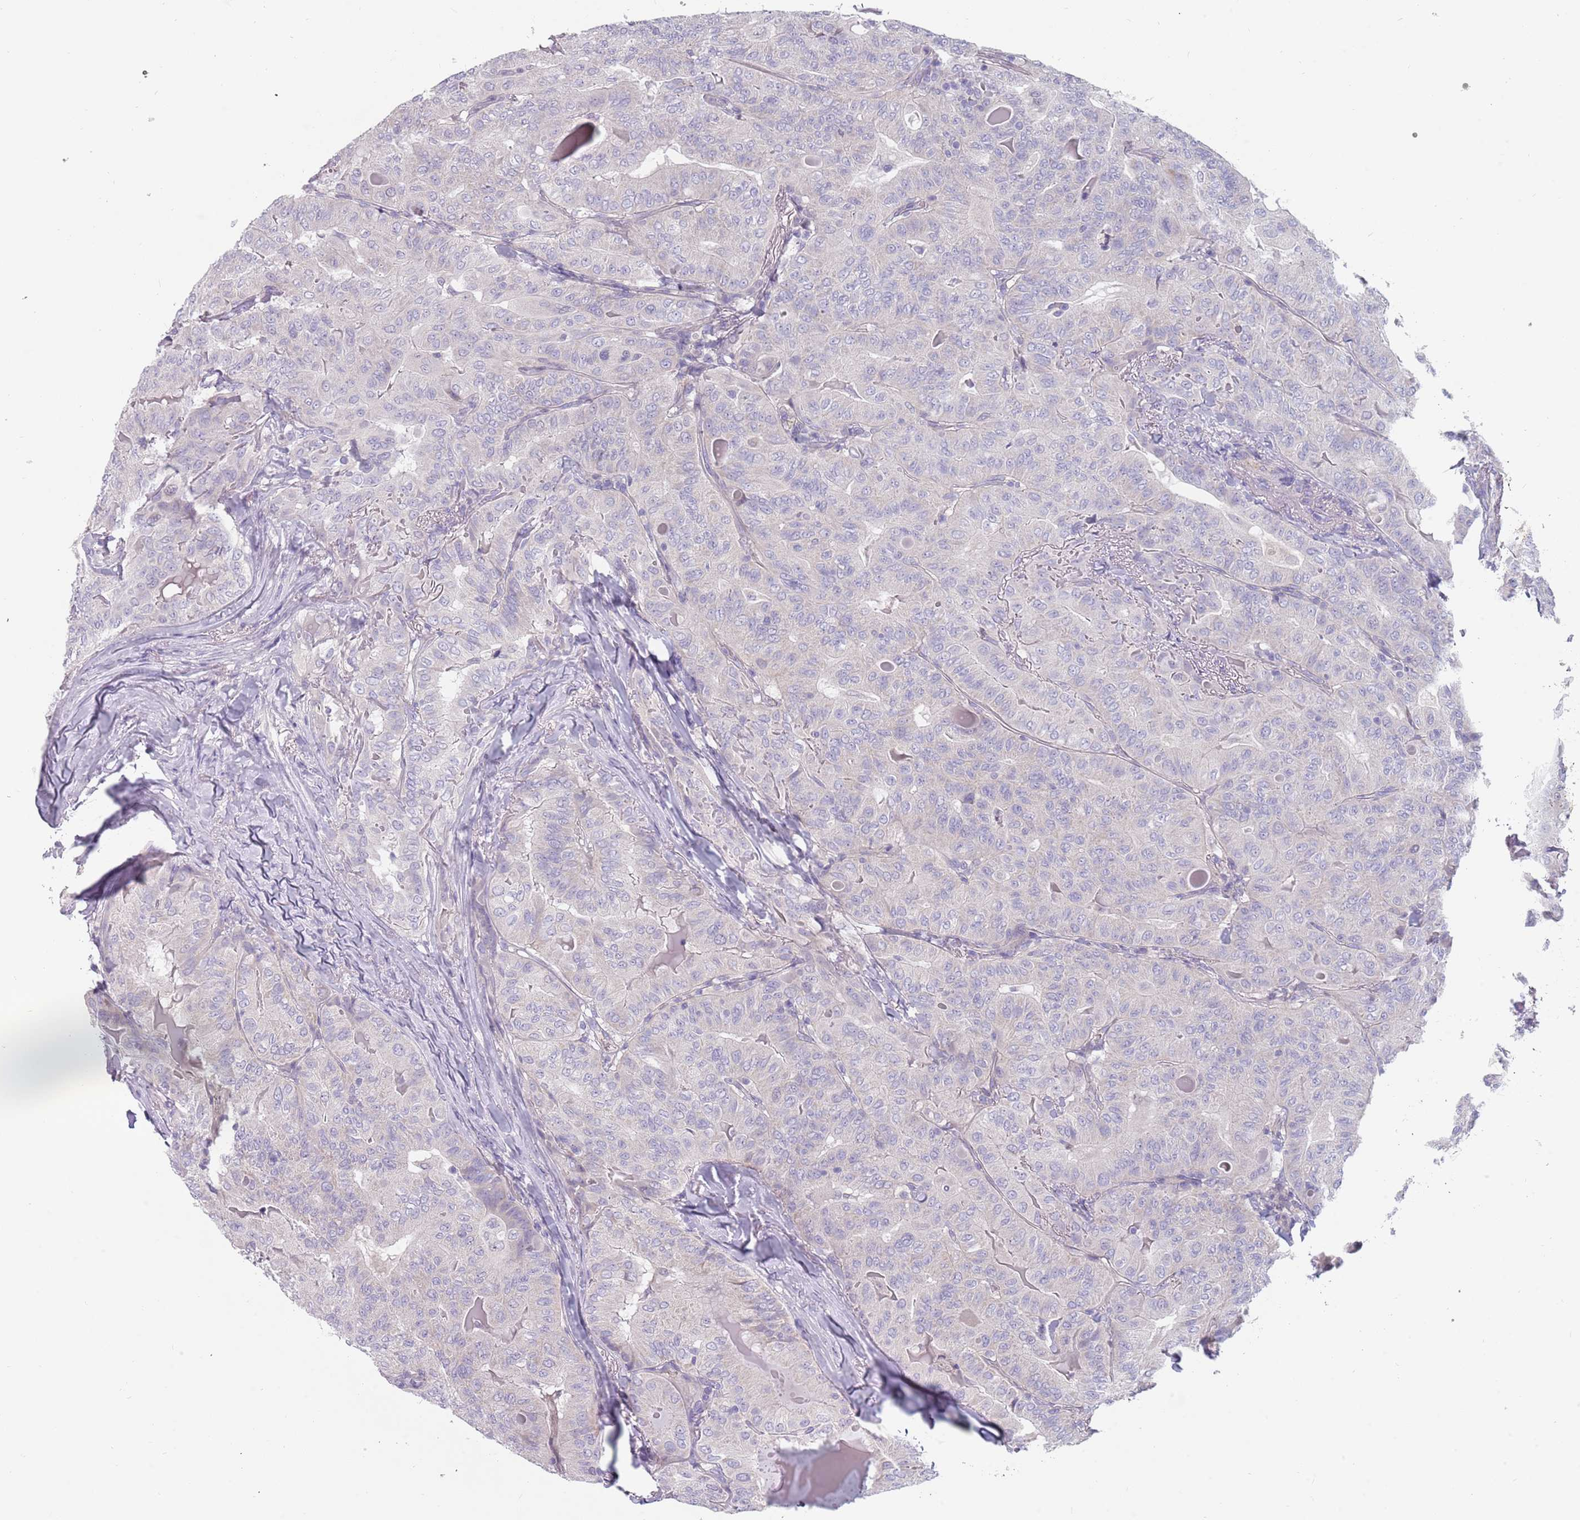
{"staining": {"intensity": "negative", "quantity": "none", "location": "none"}, "tissue": "thyroid cancer", "cell_type": "Tumor cells", "image_type": "cancer", "snomed": [{"axis": "morphology", "description": "Papillary adenocarcinoma, NOS"}, {"axis": "topography", "description": "Thyroid gland"}], "caption": "IHC image of neoplastic tissue: thyroid papillary adenocarcinoma stained with DAB (3,3'-diaminobenzidine) shows no significant protein expression in tumor cells.", "gene": "DDX4", "patient": {"sex": "female", "age": 68}}